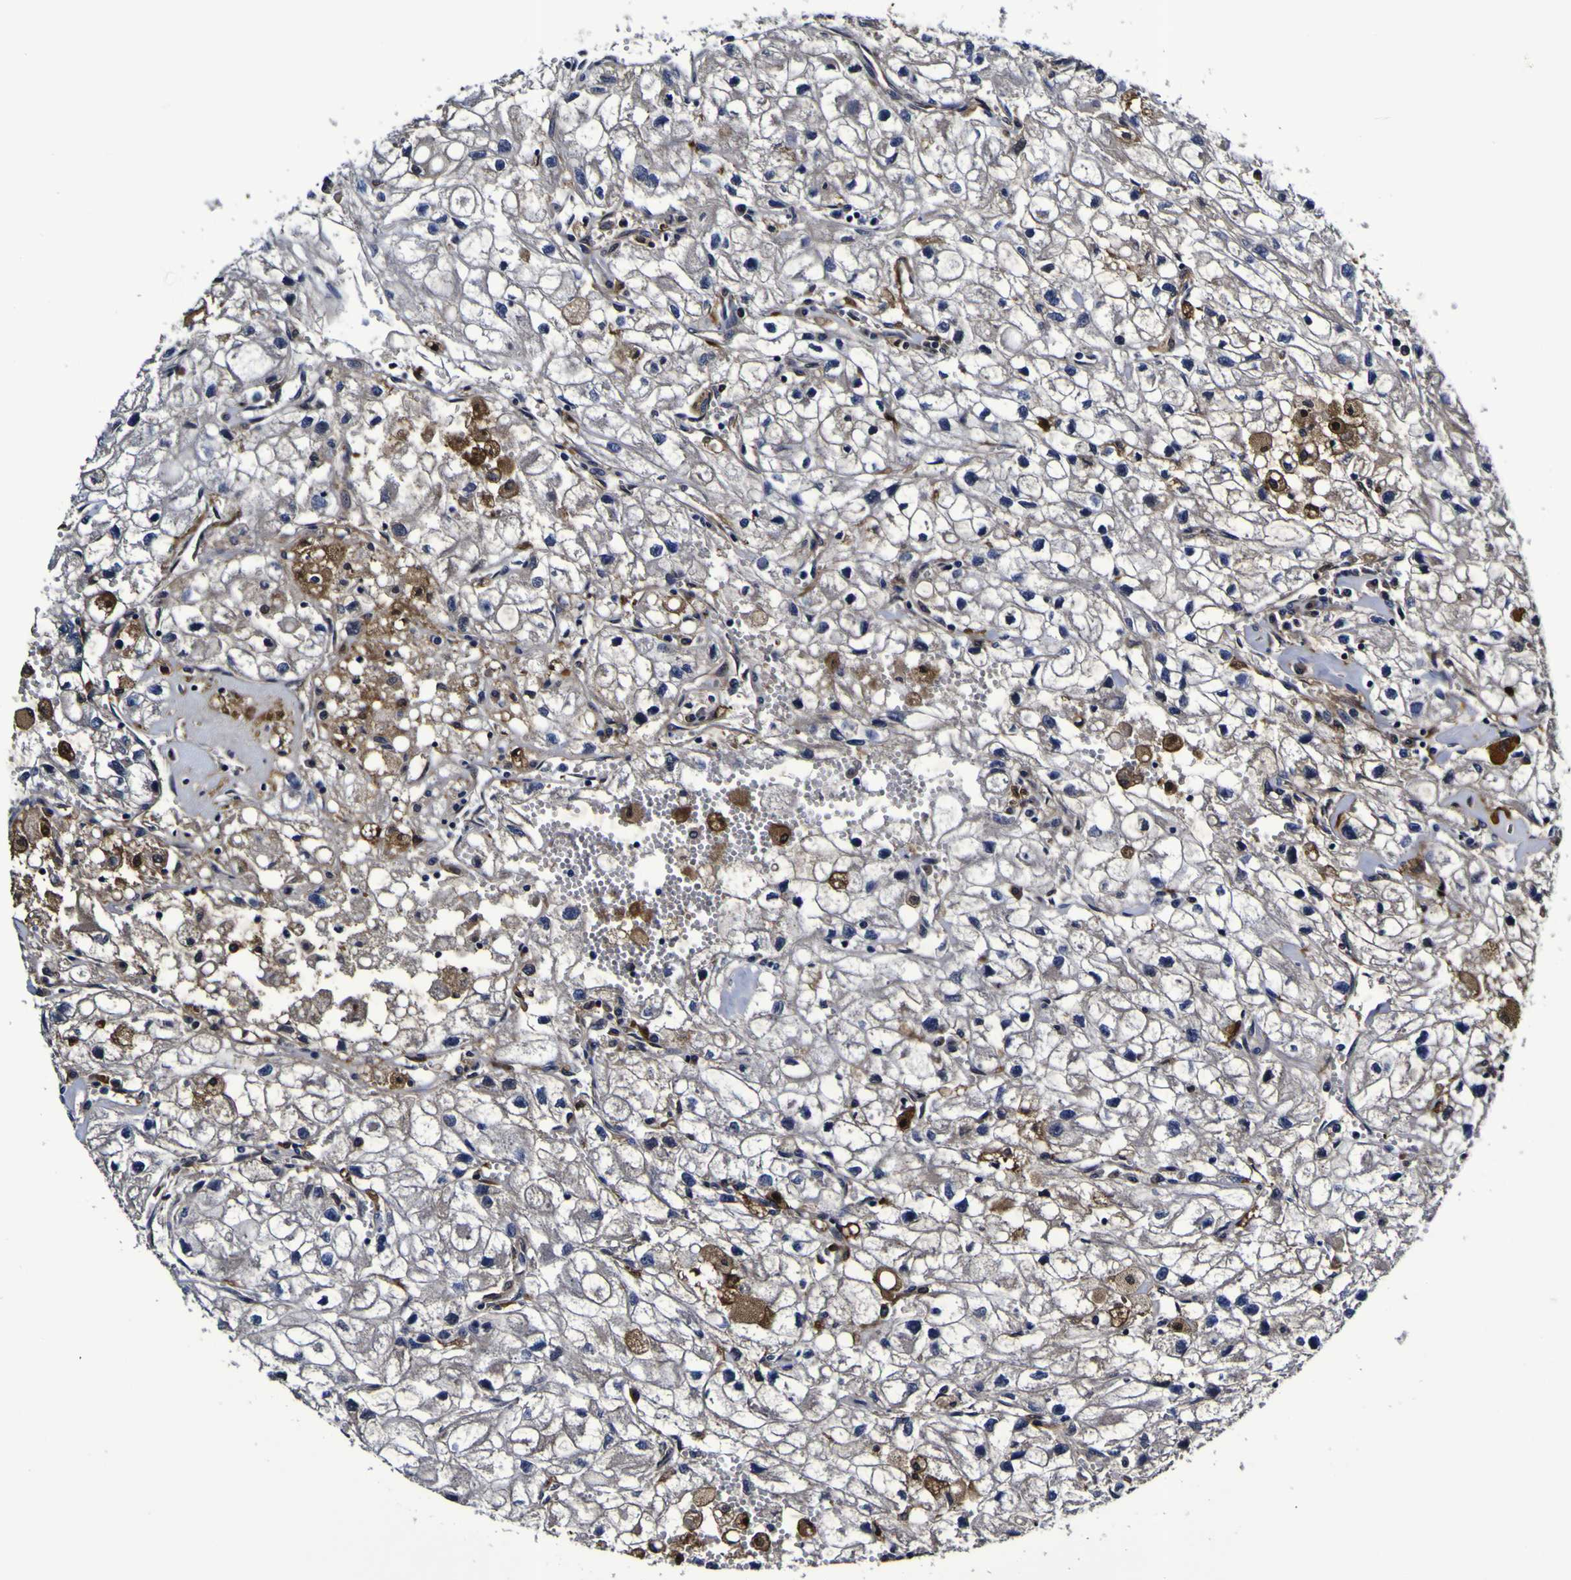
{"staining": {"intensity": "negative", "quantity": "none", "location": "none"}, "tissue": "renal cancer", "cell_type": "Tumor cells", "image_type": "cancer", "snomed": [{"axis": "morphology", "description": "Adenocarcinoma, NOS"}, {"axis": "topography", "description": "Kidney"}], "caption": "The histopathology image demonstrates no staining of tumor cells in renal adenocarcinoma.", "gene": "GPX1", "patient": {"sex": "female", "age": 70}}